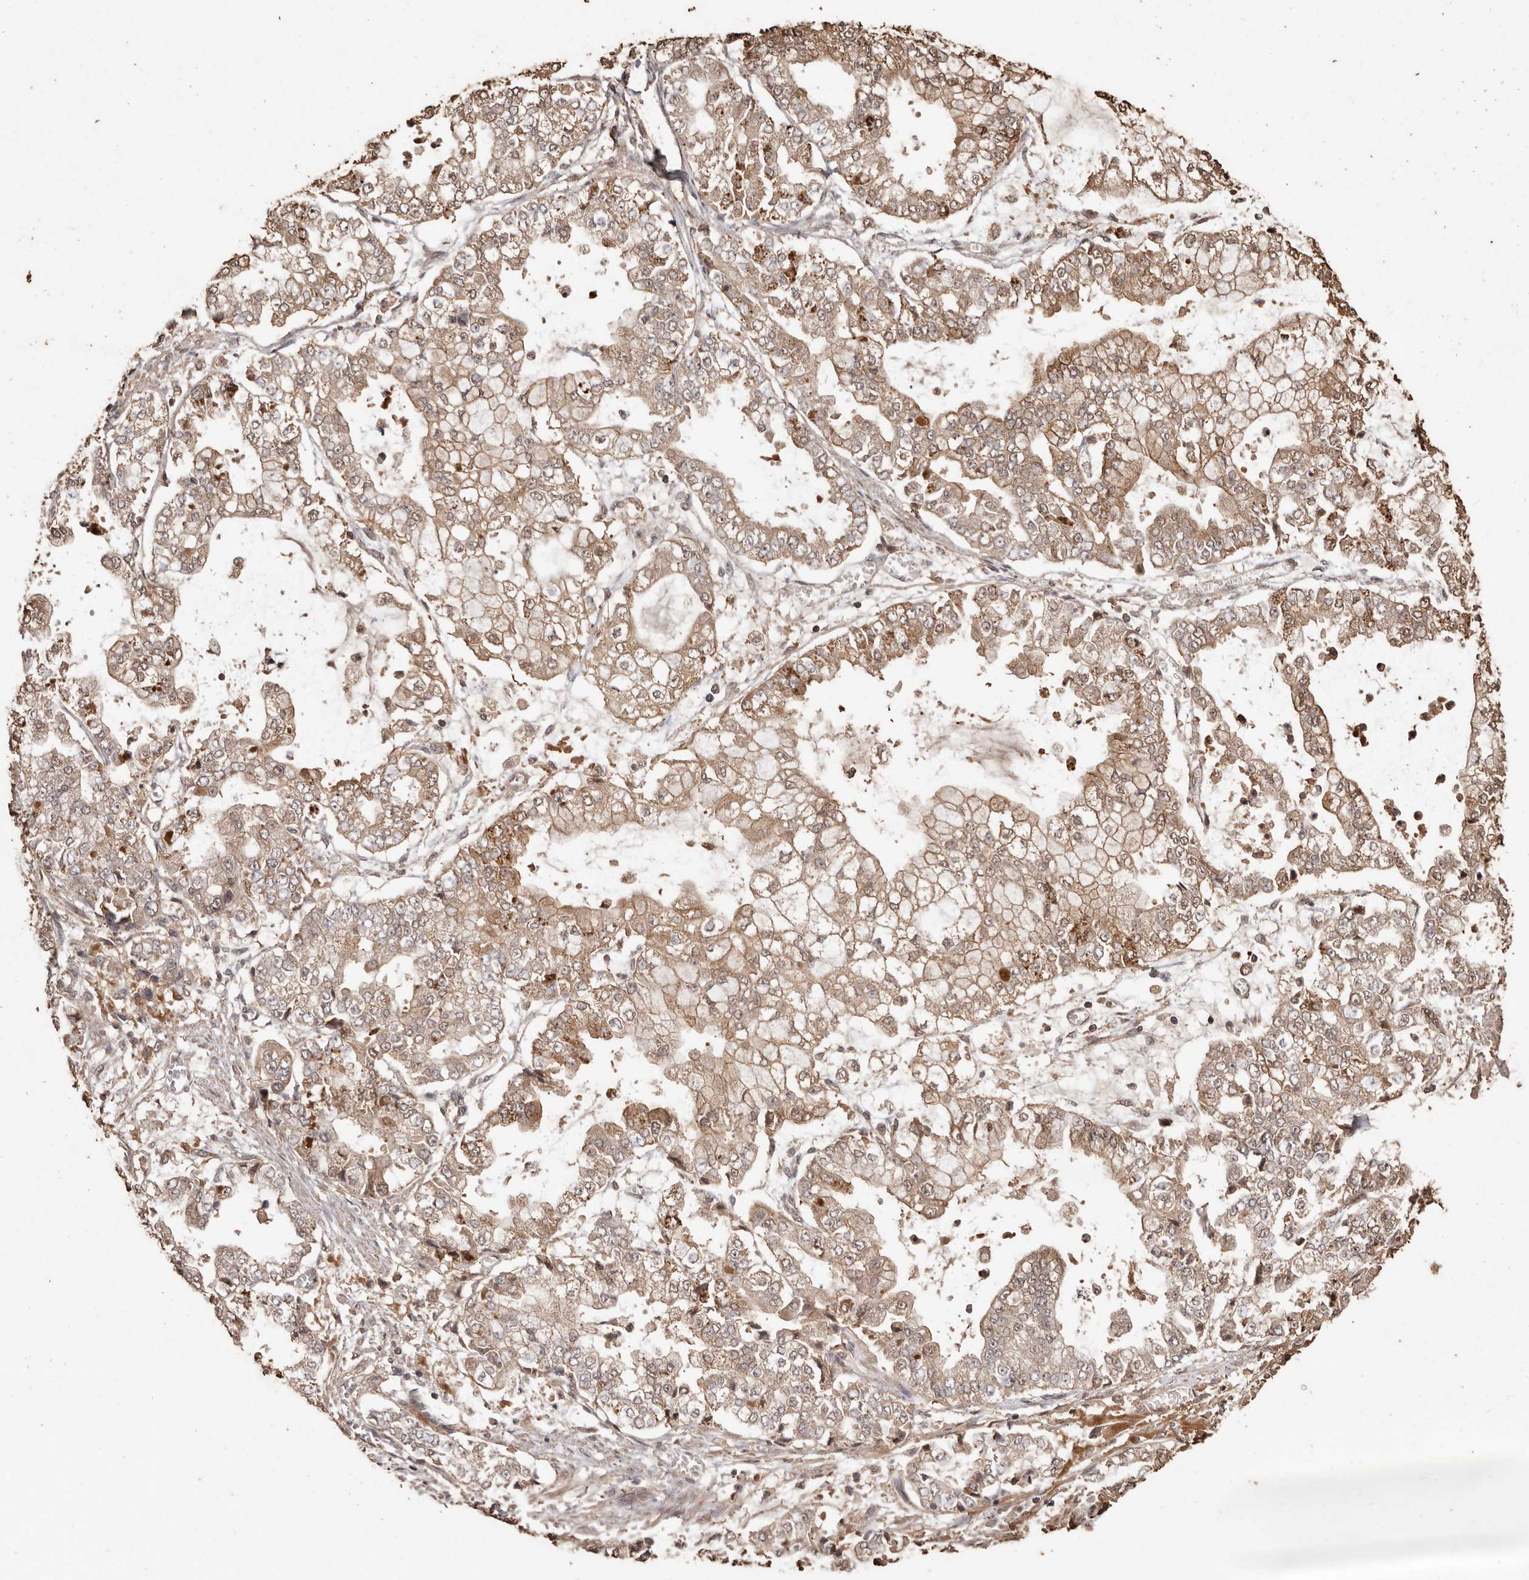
{"staining": {"intensity": "moderate", "quantity": ">75%", "location": "cytoplasmic/membranous"}, "tissue": "stomach cancer", "cell_type": "Tumor cells", "image_type": "cancer", "snomed": [{"axis": "morphology", "description": "Adenocarcinoma, NOS"}, {"axis": "topography", "description": "Stomach"}], "caption": "The histopathology image displays staining of stomach cancer, revealing moderate cytoplasmic/membranous protein staining (brown color) within tumor cells.", "gene": "PKDCC", "patient": {"sex": "male", "age": 76}}